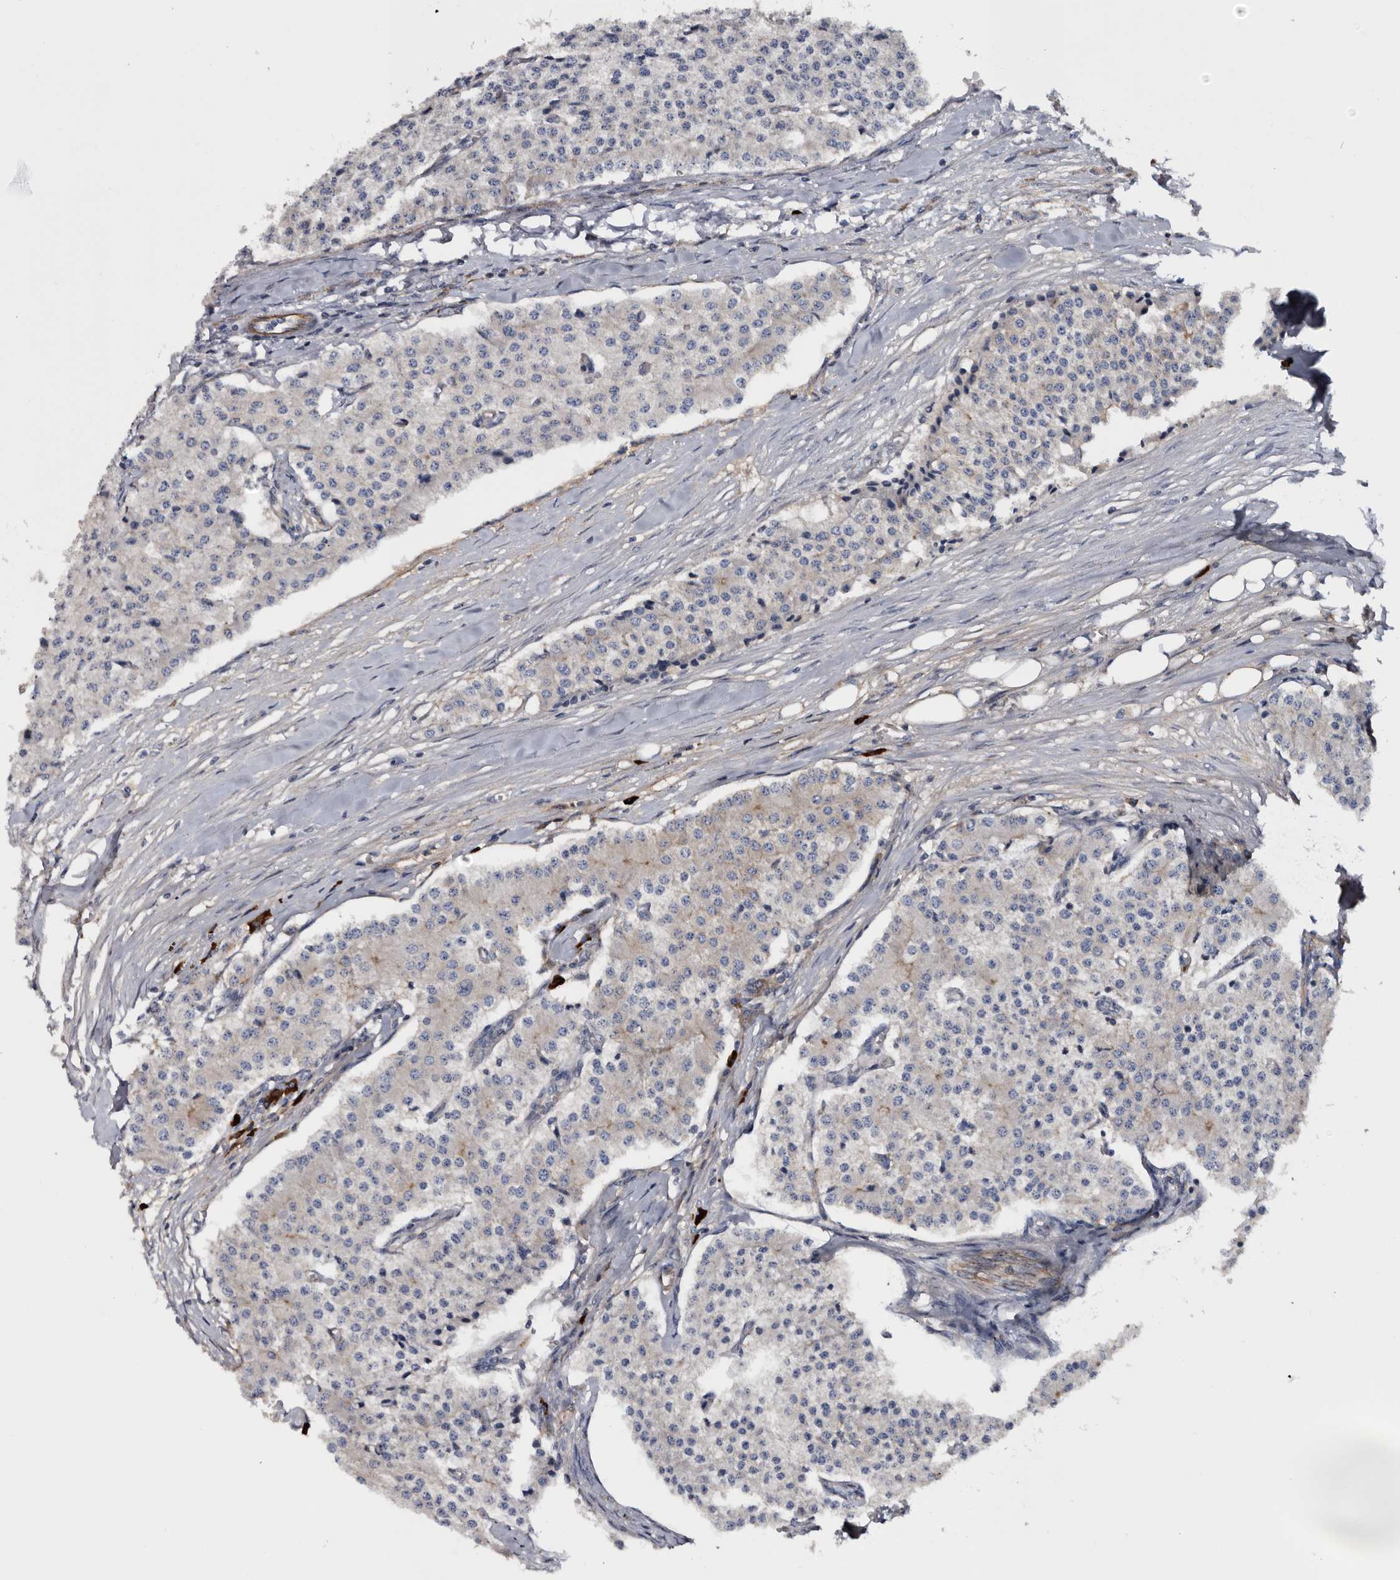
{"staining": {"intensity": "negative", "quantity": "none", "location": "none"}, "tissue": "carcinoid", "cell_type": "Tumor cells", "image_type": "cancer", "snomed": [{"axis": "morphology", "description": "Carcinoid, malignant, NOS"}, {"axis": "topography", "description": "Colon"}], "caption": "IHC of carcinoid (malignant) demonstrates no expression in tumor cells.", "gene": "TSPAN17", "patient": {"sex": "female", "age": 52}}